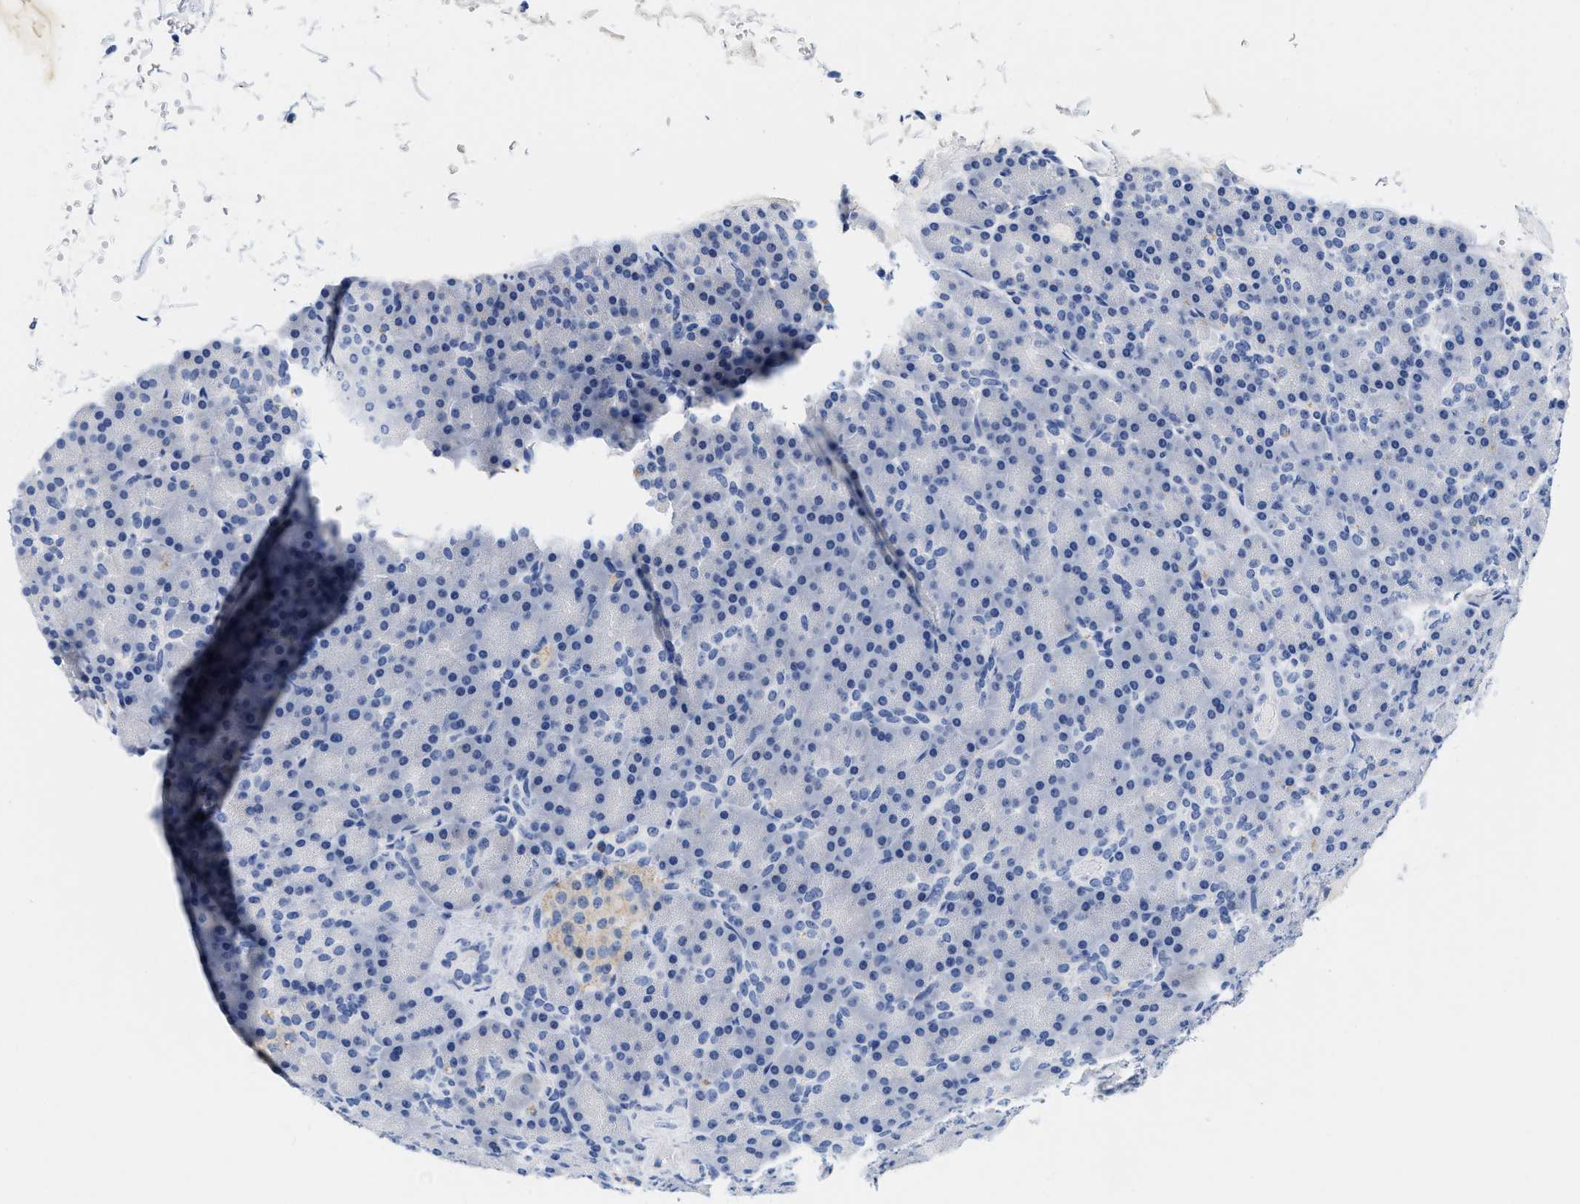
{"staining": {"intensity": "negative", "quantity": "none", "location": "none"}, "tissue": "pancreas", "cell_type": "Exocrine glandular cells", "image_type": "normal", "snomed": [{"axis": "morphology", "description": "Normal tissue, NOS"}, {"axis": "topography", "description": "Pancreas"}], "caption": "A high-resolution histopathology image shows immunohistochemistry staining of normal pancreas, which demonstrates no significant positivity in exocrine glandular cells.", "gene": "TTC3", "patient": {"sex": "female", "age": 43}}